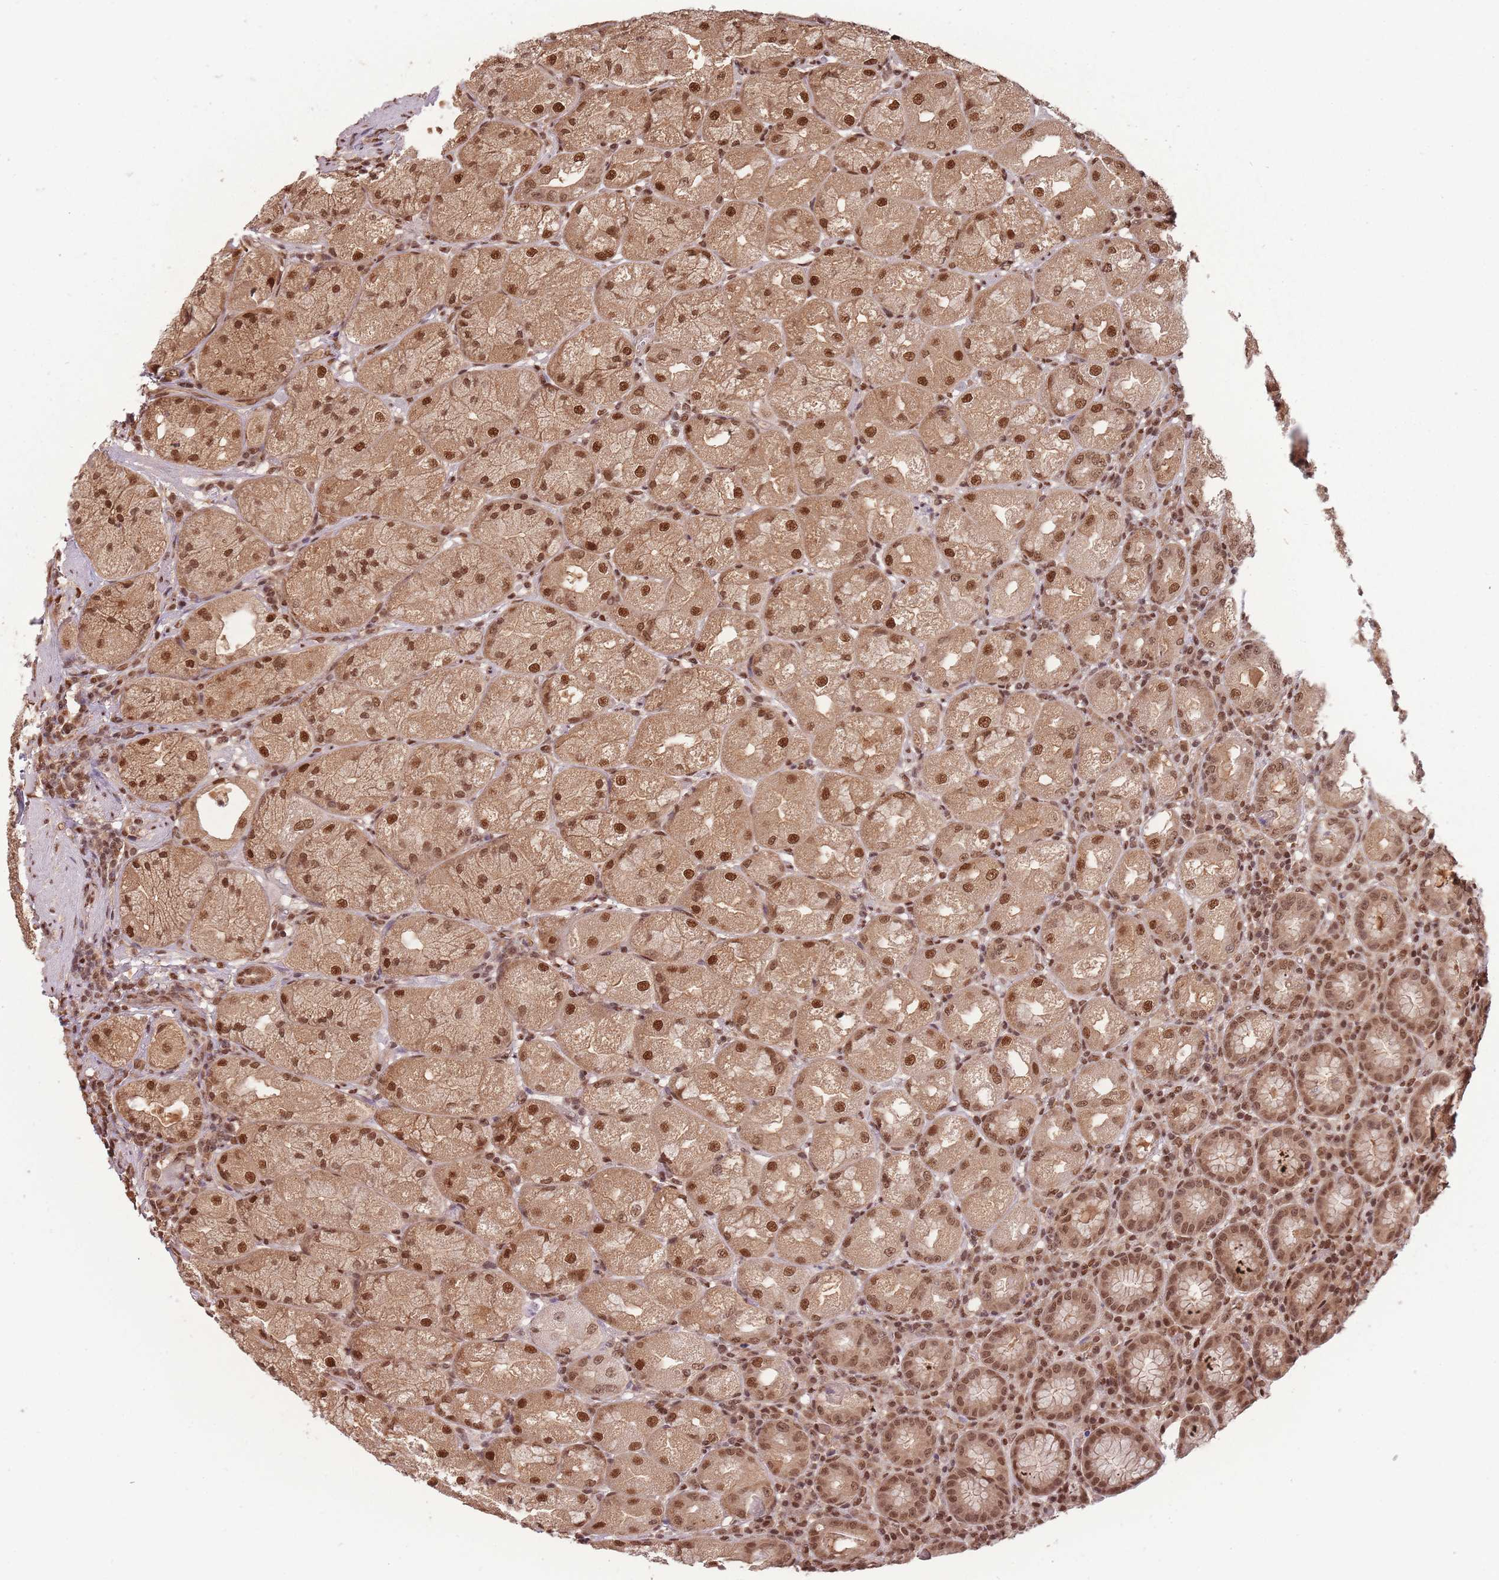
{"staining": {"intensity": "moderate", "quantity": ">75%", "location": "cytoplasmic/membranous,nuclear"}, "tissue": "stomach", "cell_type": "Glandular cells", "image_type": "normal", "snomed": [{"axis": "morphology", "description": "Normal tissue, NOS"}, {"axis": "topography", "description": "Stomach, upper"}], "caption": "Brown immunohistochemical staining in benign human stomach demonstrates moderate cytoplasmic/membranous,nuclear expression in approximately >75% of glandular cells. (DAB (3,3'-diaminobenzidine) = brown stain, brightfield microscopy at high magnification).", "gene": "RPS27A", "patient": {"sex": "male", "age": 52}}